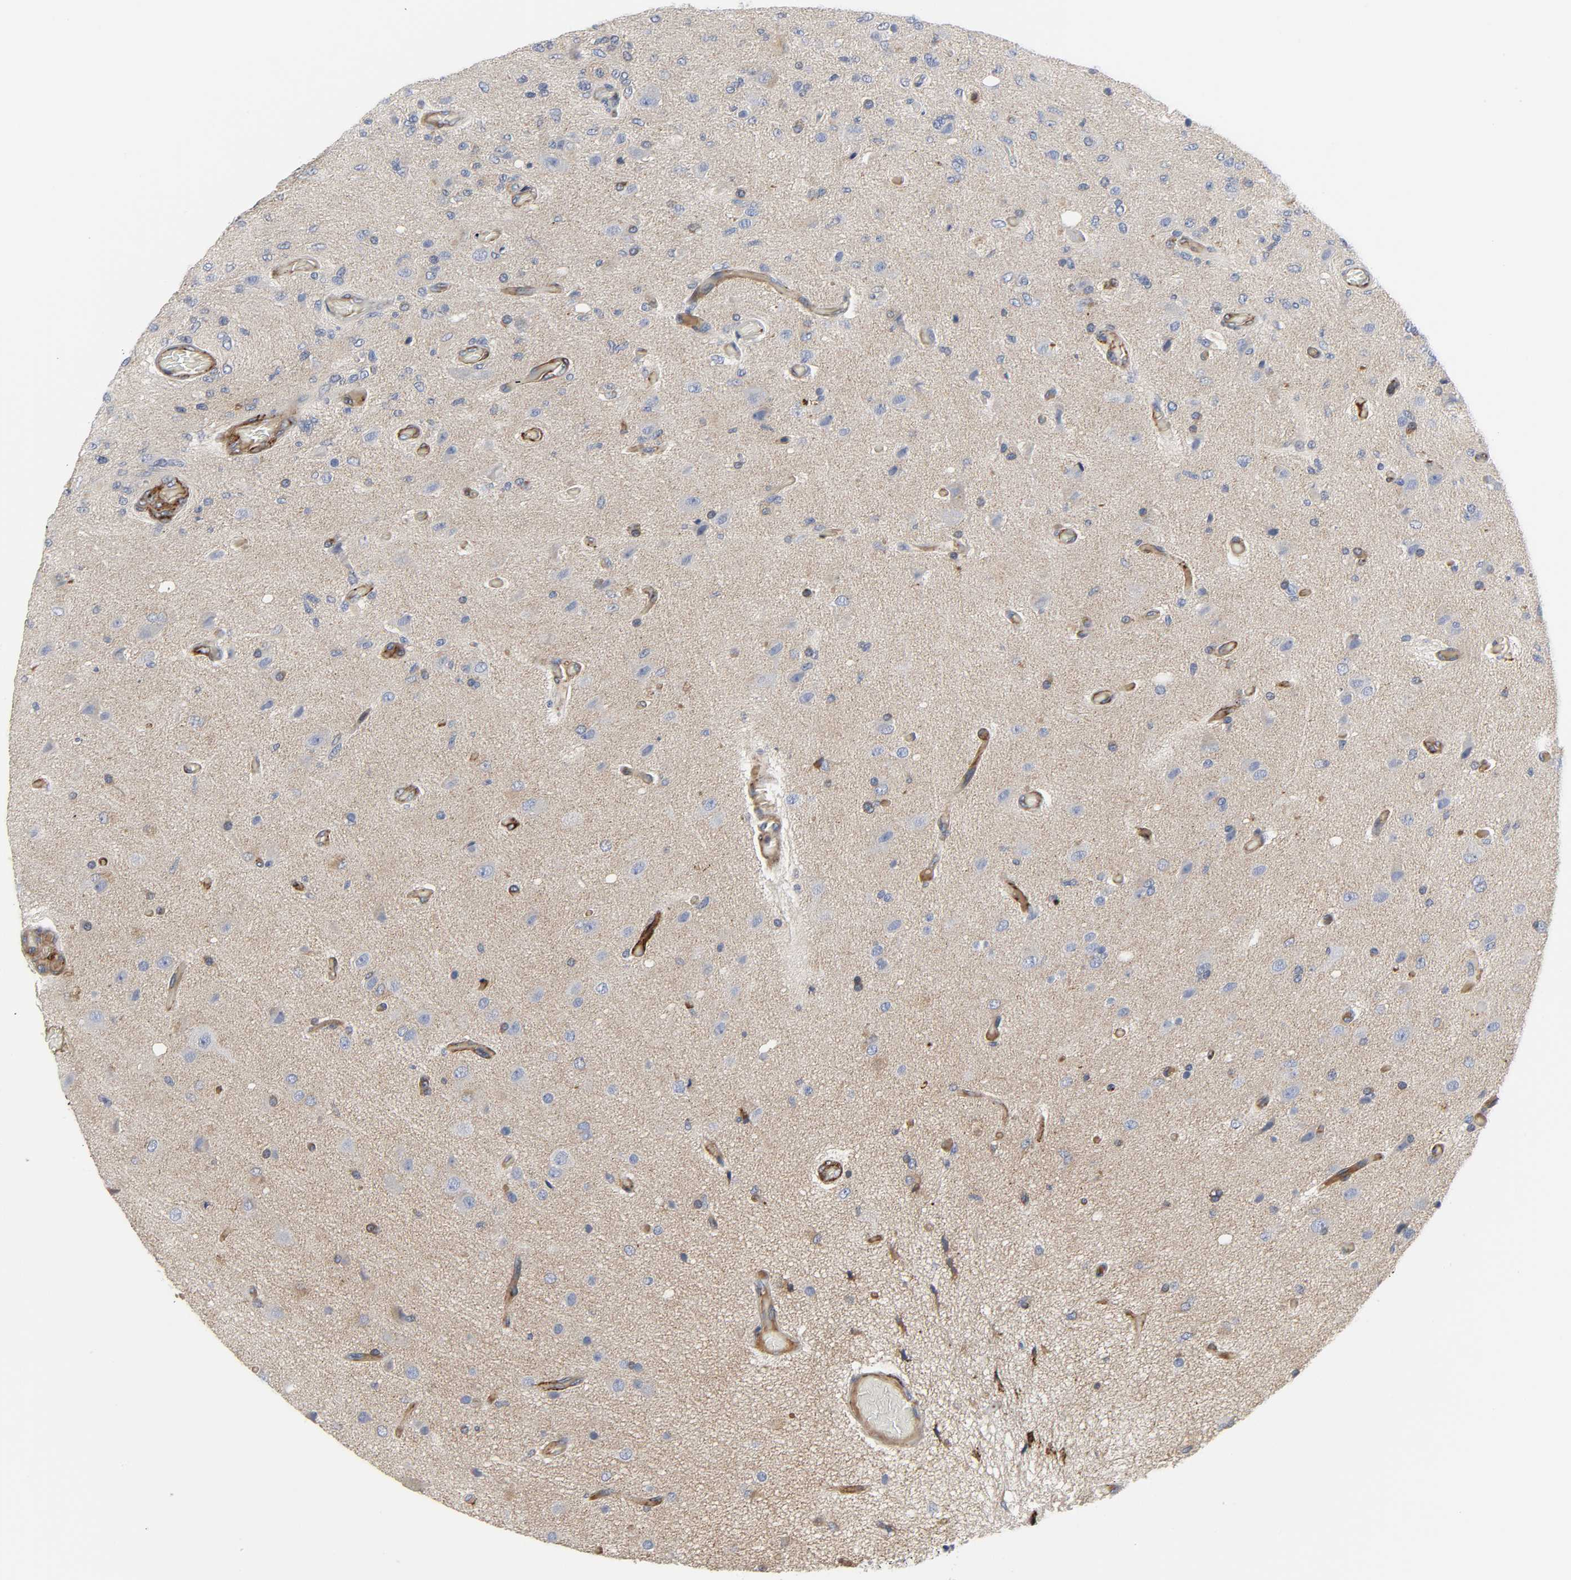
{"staining": {"intensity": "weak", "quantity": "<25%", "location": "cytoplasmic/membranous"}, "tissue": "glioma", "cell_type": "Tumor cells", "image_type": "cancer", "snomed": [{"axis": "morphology", "description": "Normal tissue, NOS"}, {"axis": "morphology", "description": "Glioma, malignant, High grade"}, {"axis": "topography", "description": "Cerebral cortex"}], "caption": "High power microscopy photomicrograph of an immunohistochemistry micrograph of malignant high-grade glioma, revealing no significant staining in tumor cells. The staining is performed using DAB (3,3'-diaminobenzidine) brown chromogen with nuclei counter-stained in using hematoxylin.", "gene": "ARHGAP1", "patient": {"sex": "male", "age": 77}}